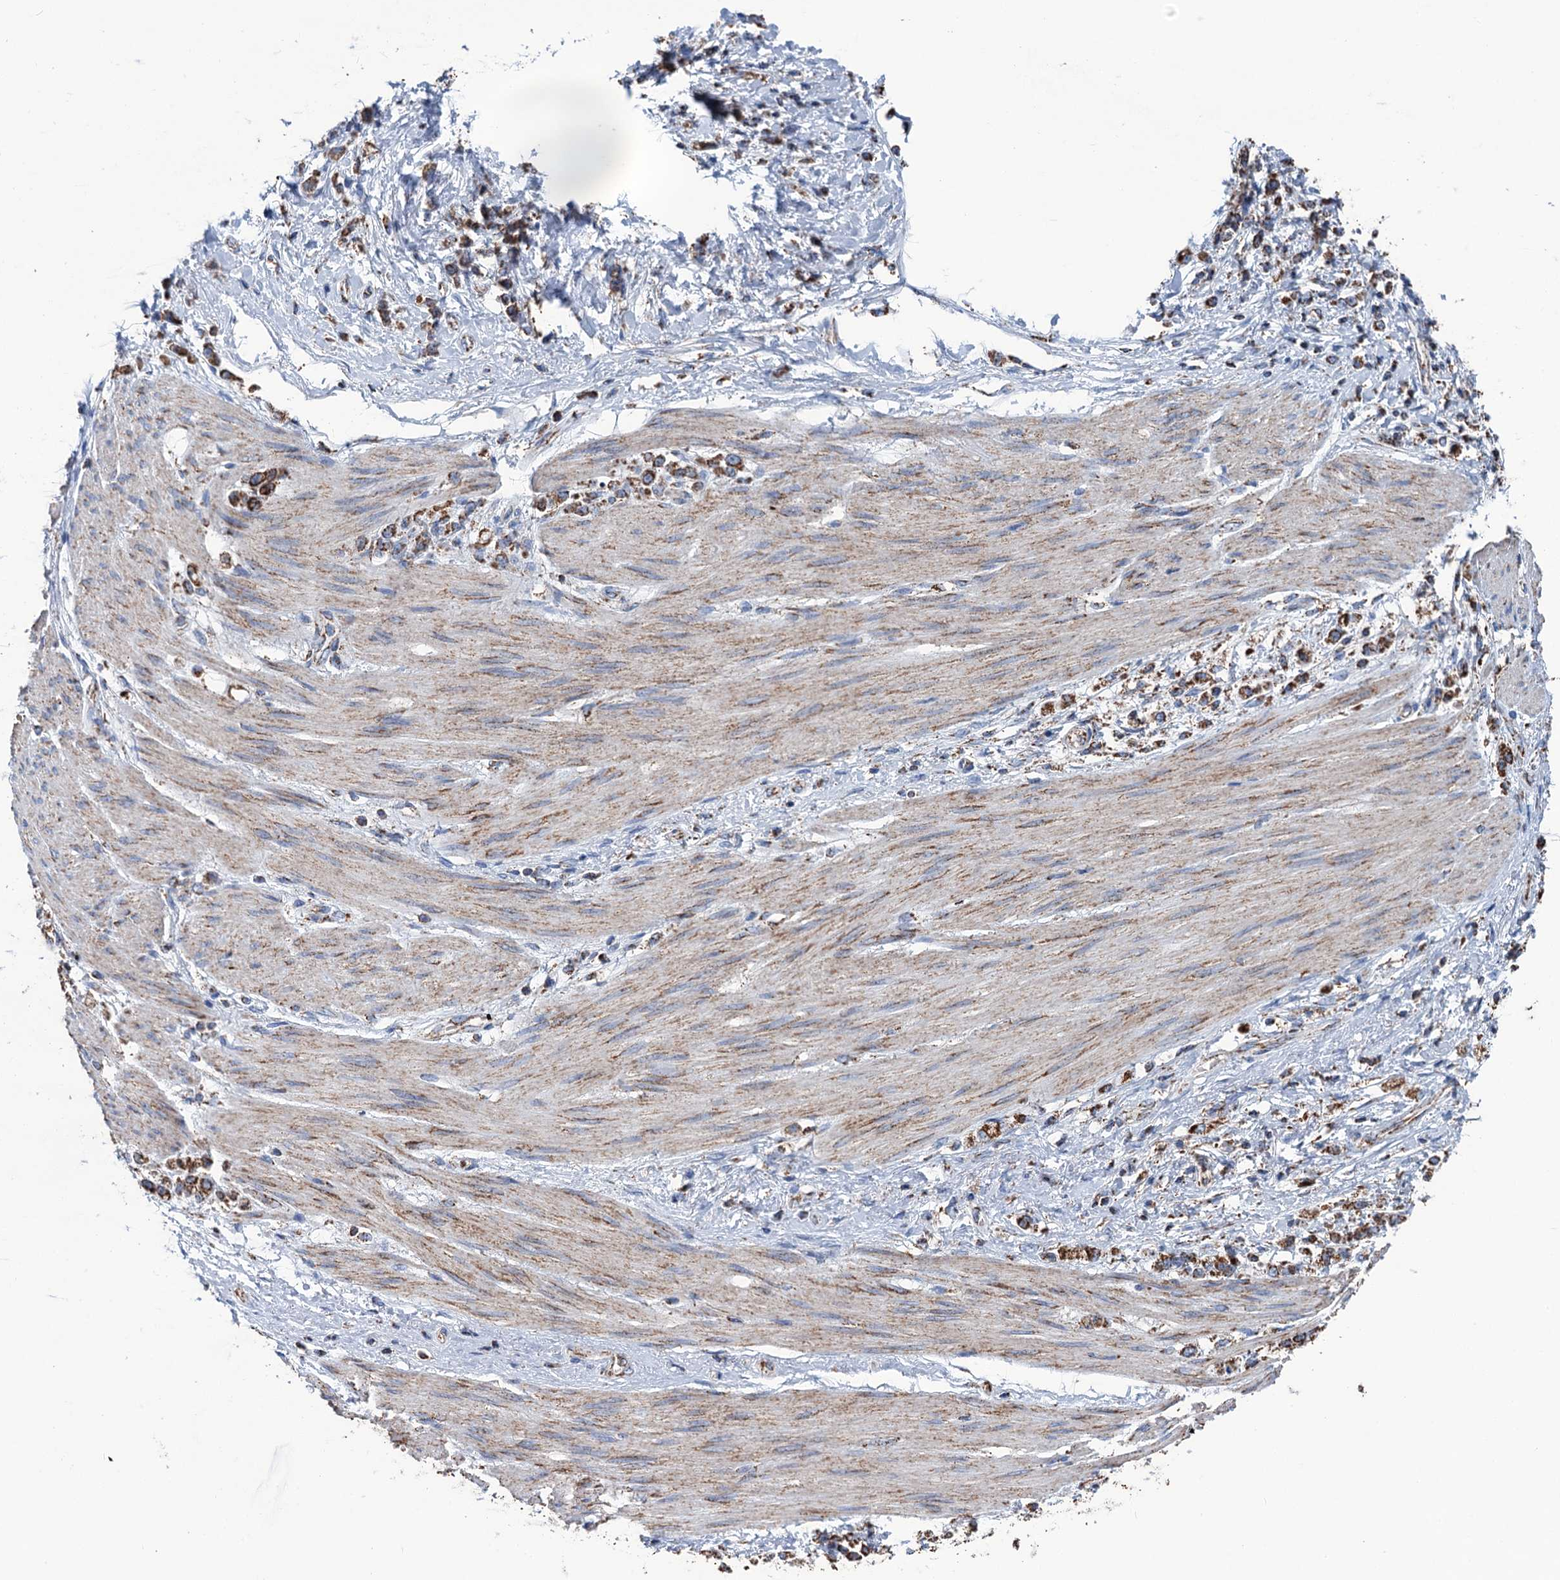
{"staining": {"intensity": "moderate", "quantity": ">75%", "location": "cytoplasmic/membranous"}, "tissue": "stomach cancer", "cell_type": "Tumor cells", "image_type": "cancer", "snomed": [{"axis": "morphology", "description": "Adenocarcinoma, NOS"}, {"axis": "topography", "description": "Stomach"}], "caption": "Immunohistochemical staining of stomach cancer displays medium levels of moderate cytoplasmic/membranous protein expression in approximately >75% of tumor cells. (IHC, brightfield microscopy, high magnification).", "gene": "IVD", "patient": {"sex": "female", "age": 60}}